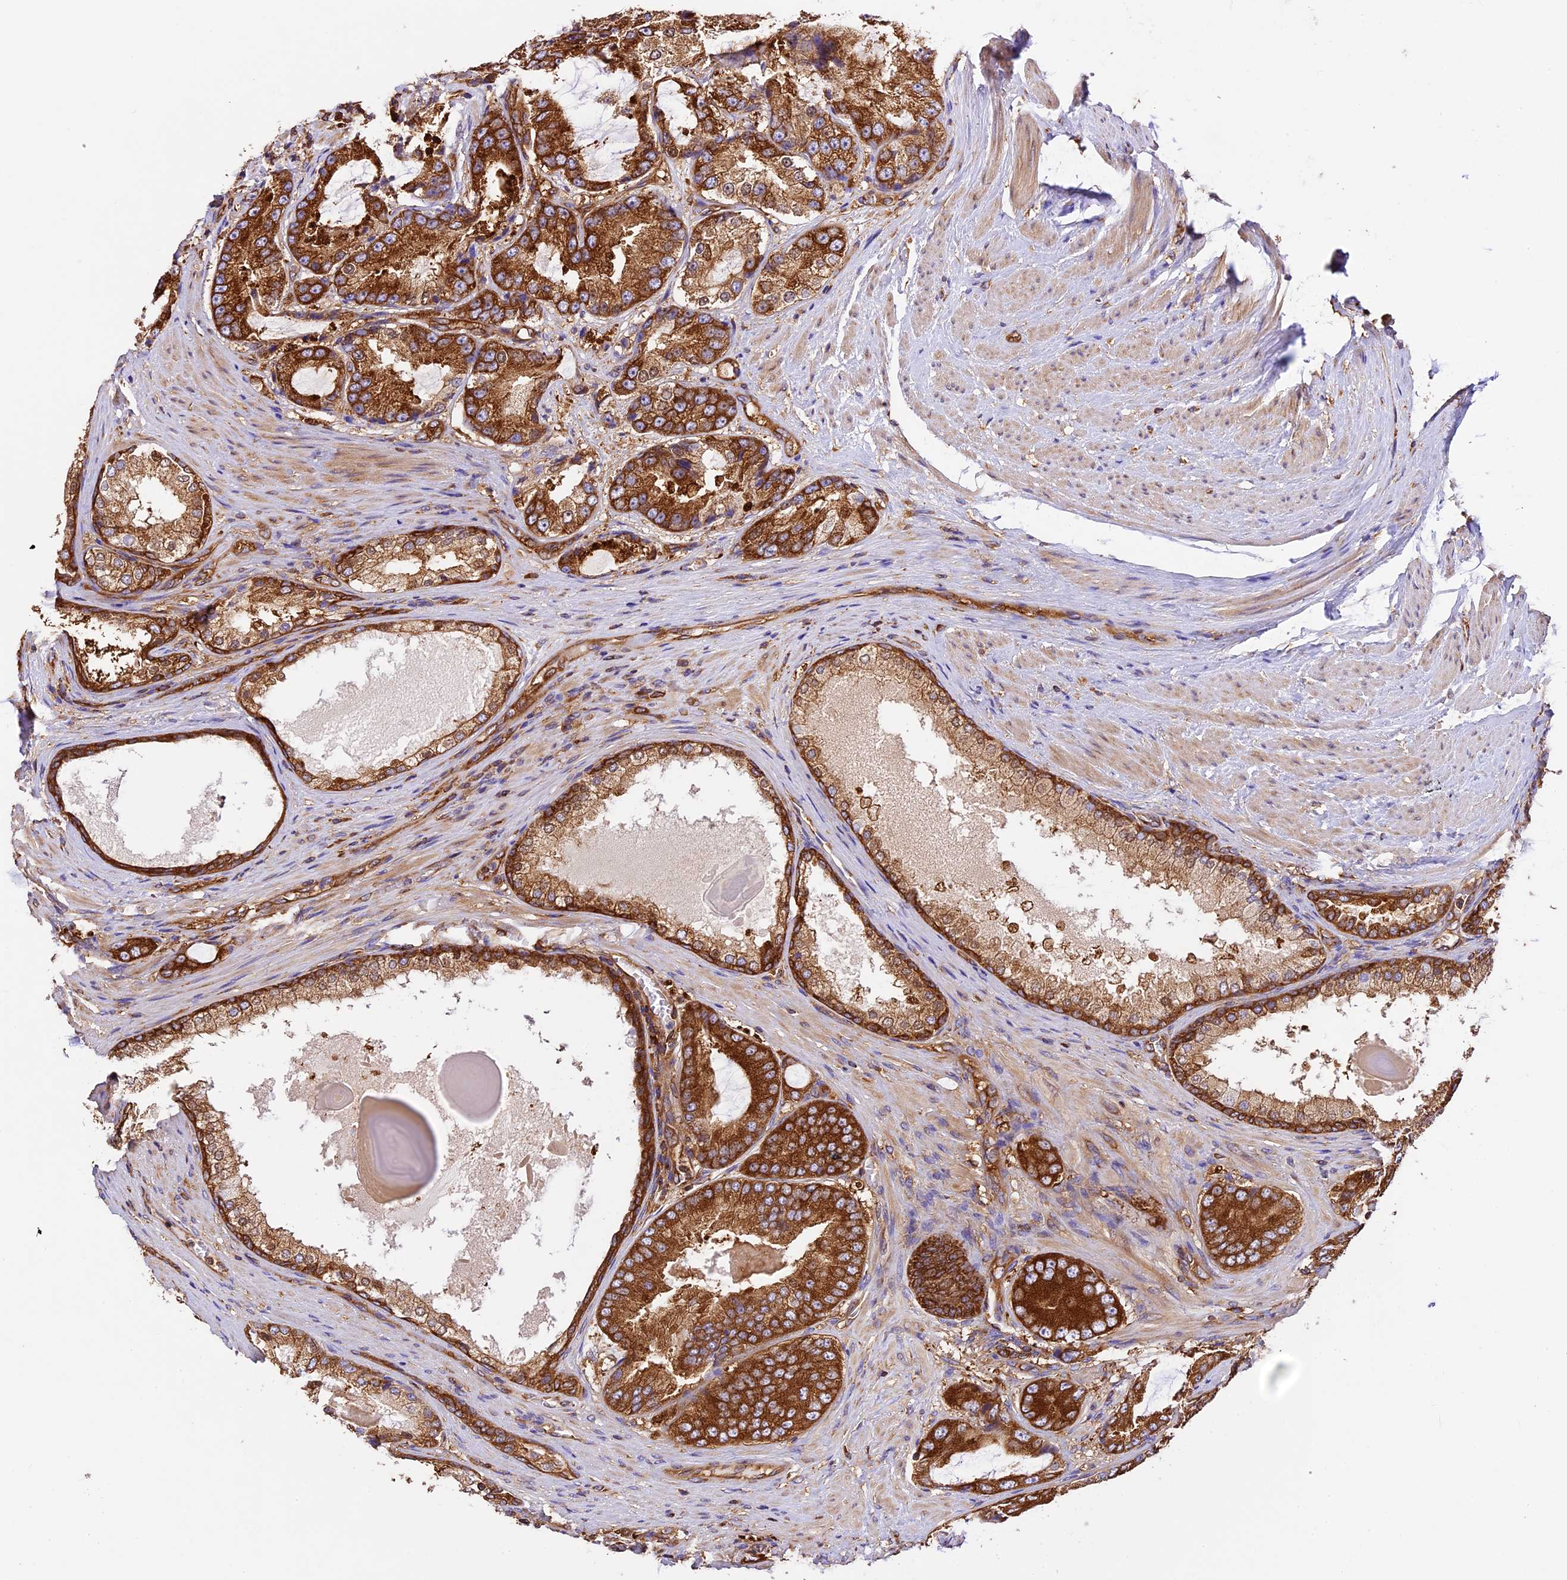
{"staining": {"intensity": "strong", "quantity": ">75%", "location": "cytoplasmic/membranous"}, "tissue": "prostate cancer", "cell_type": "Tumor cells", "image_type": "cancer", "snomed": [{"axis": "morphology", "description": "Adenocarcinoma, High grade"}, {"axis": "topography", "description": "Prostate"}], "caption": "Protein expression analysis of prostate cancer (adenocarcinoma (high-grade)) exhibits strong cytoplasmic/membranous expression in approximately >75% of tumor cells.", "gene": "KARS1", "patient": {"sex": "male", "age": 60}}